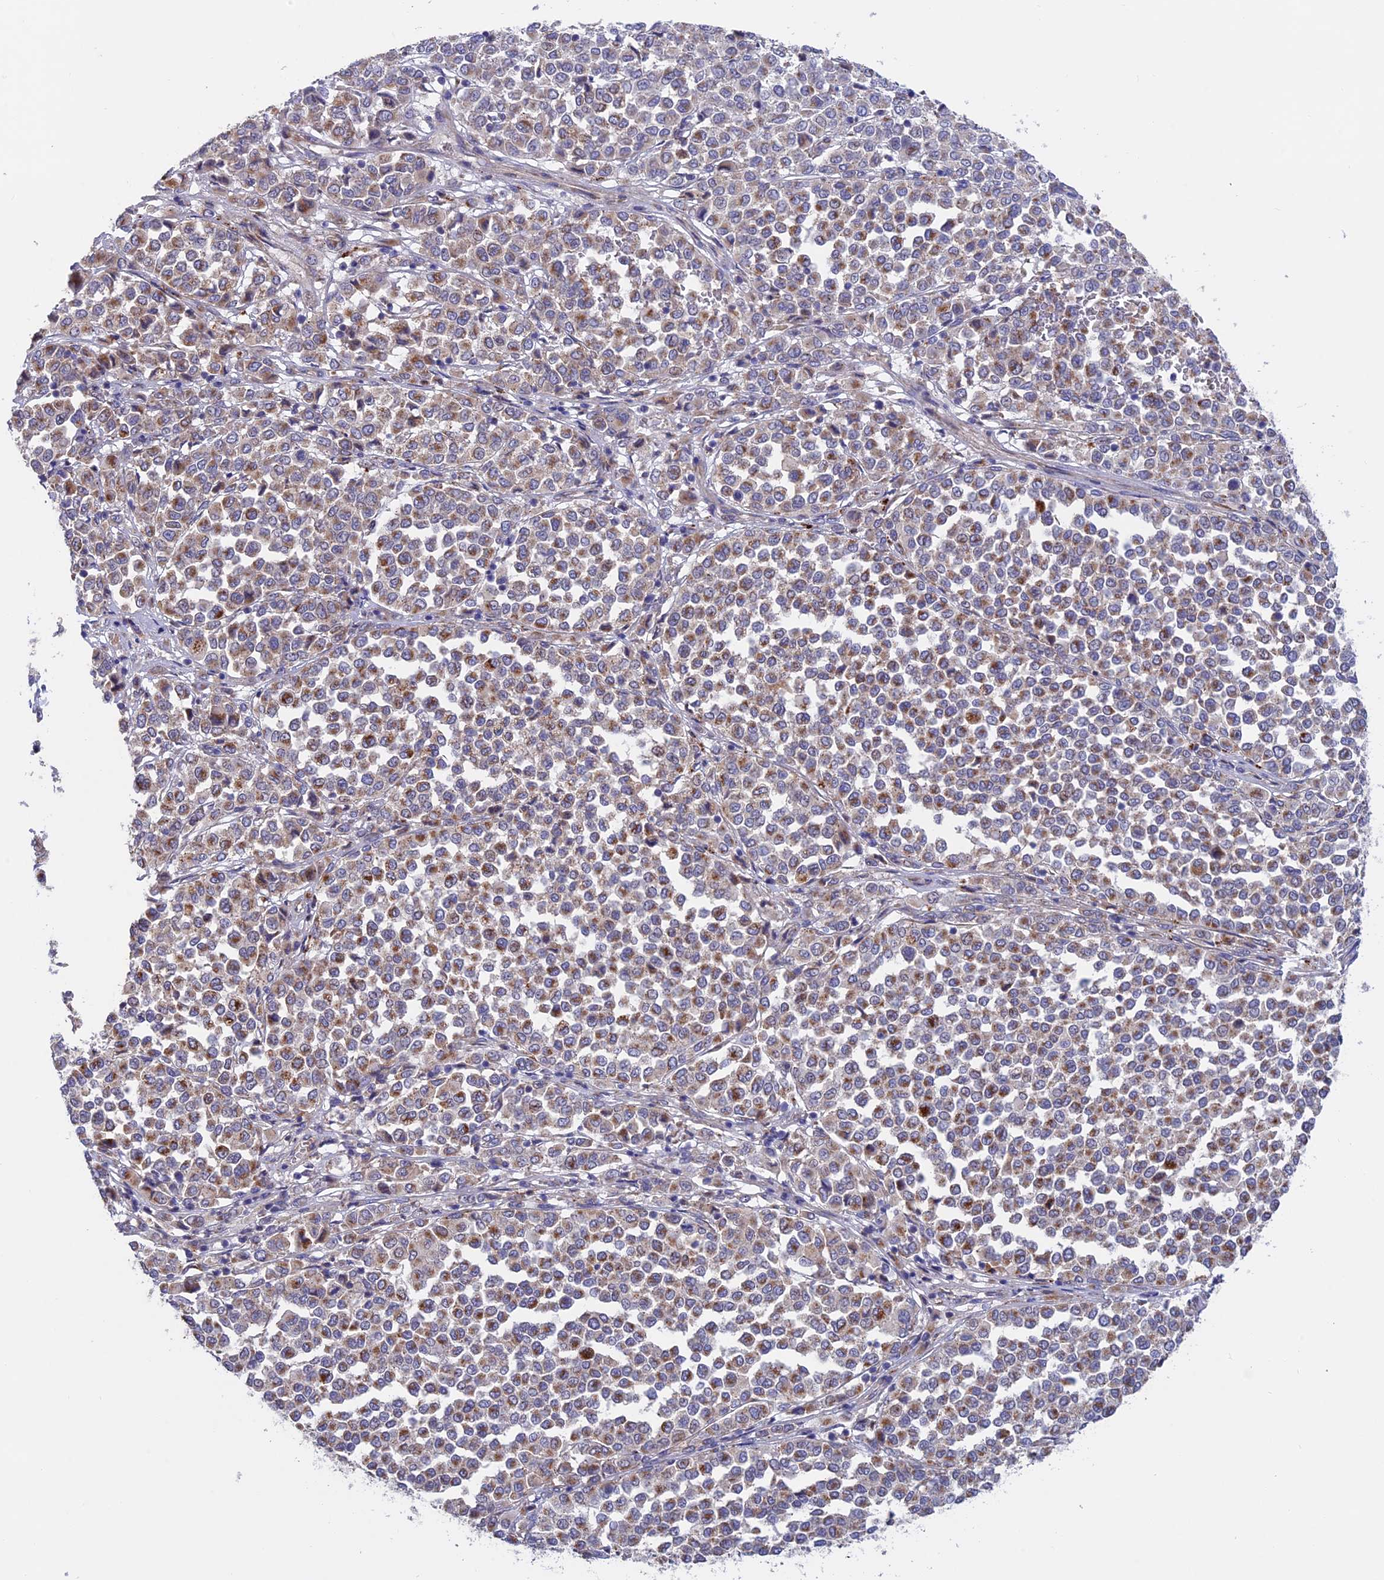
{"staining": {"intensity": "moderate", "quantity": ">75%", "location": "cytoplasmic/membranous"}, "tissue": "melanoma", "cell_type": "Tumor cells", "image_type": "cancer", "snomed": [{"axis": "morphology", "description": "Malignant melanoma, Metastatic site"}, {"axis": "topography", "description": "Pancreas"}], "caption": "Immunohistochemical staining of malignant melanoma (metastatic site) exhibits moderate cytoplasmic/membranous protein staining in about >75% of tumor cells.", "gene": "ETFDH", "patient": {"sex": "female", "age": 30}}